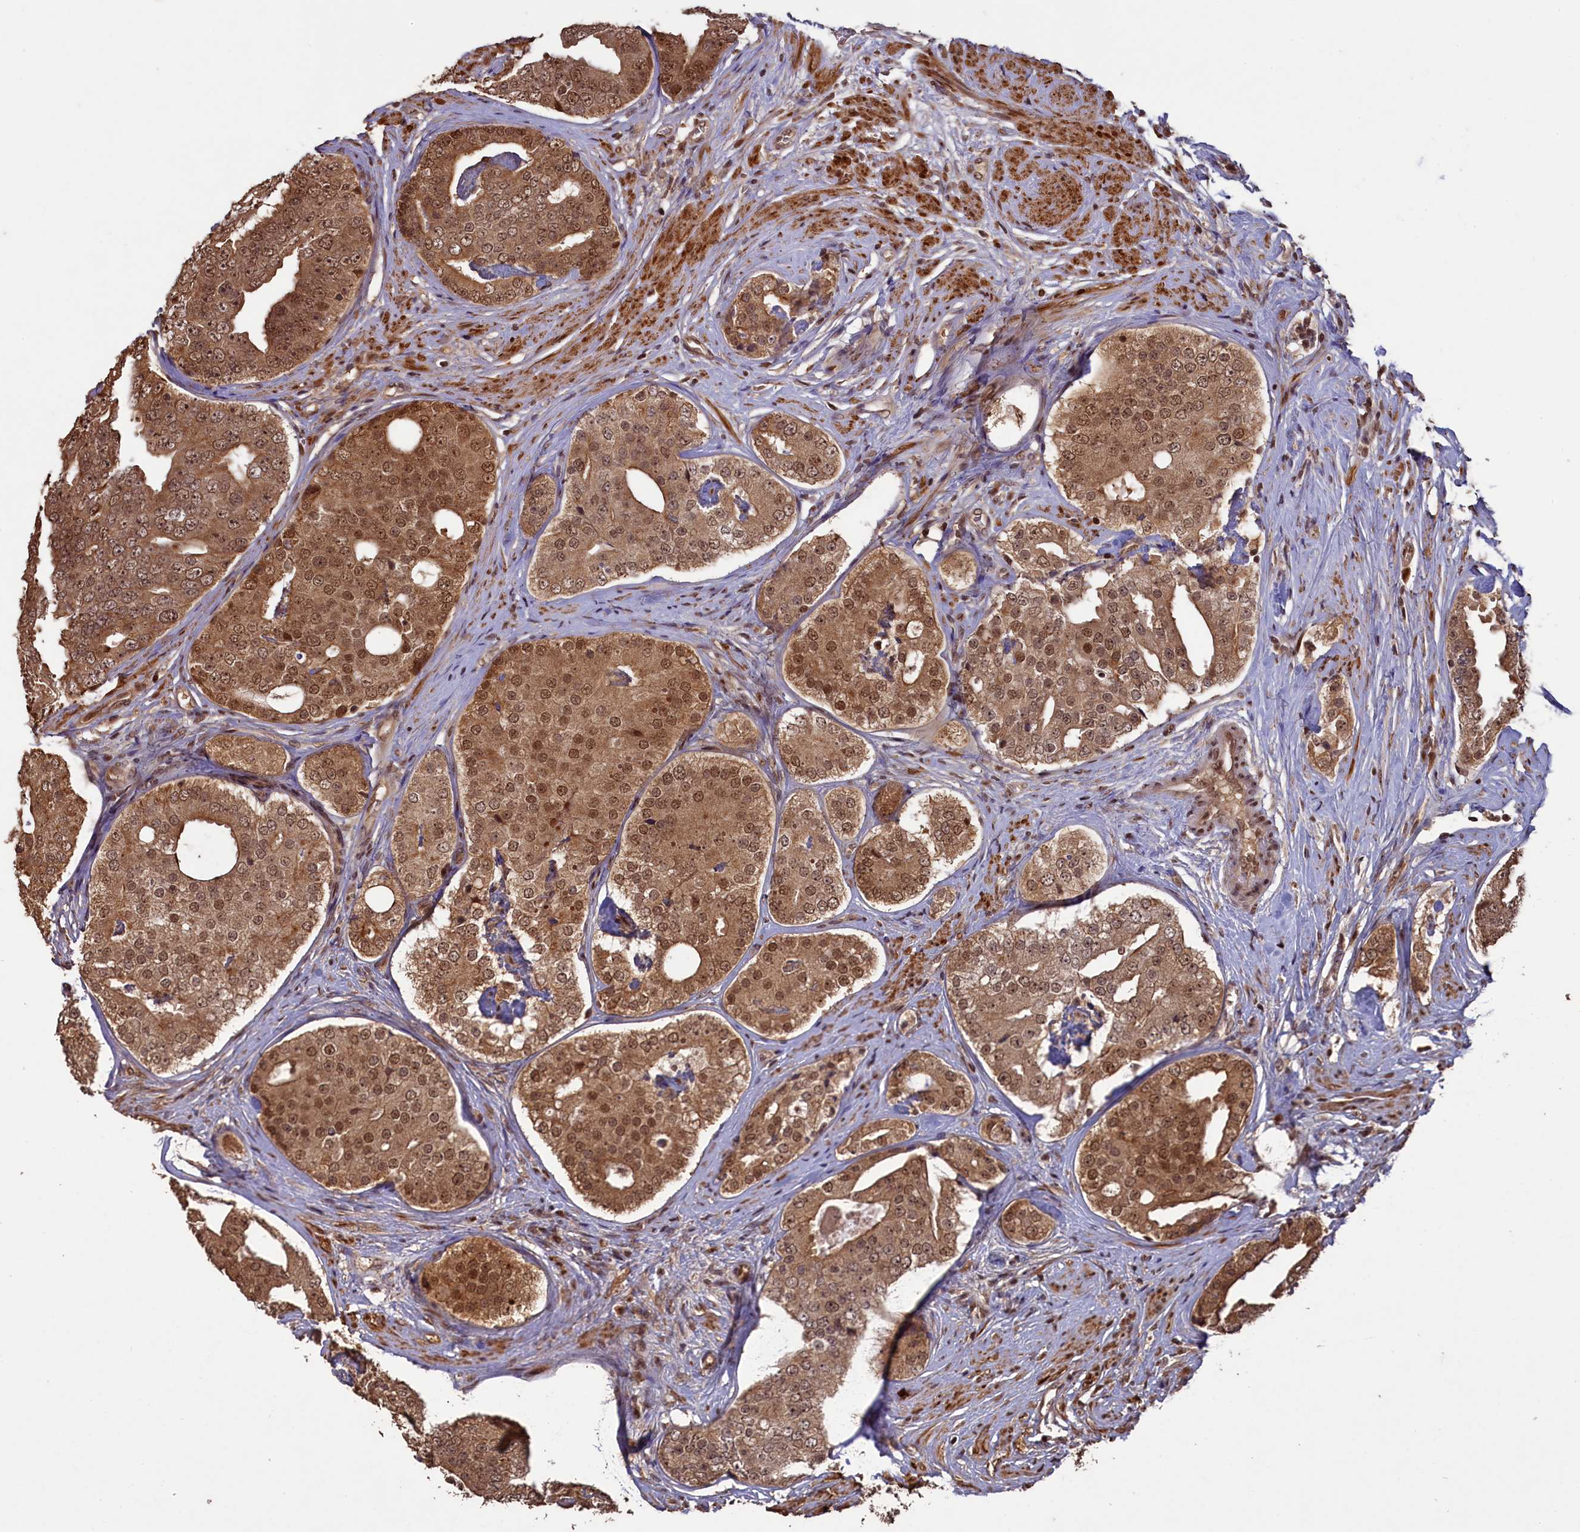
{"staining": {"intensity": "moderate", "quantity": ">75%", "location": "cytoplasmic/membranous,nuclear"}, "tissue": "prostate cancer", "cell_type": "Tumor cells", "image_type": "cancer", "snomed": [{"axis": "morphology", "description": "Adenocarcinoma, High grade"}, {"axis": "topography", "description": "Prostate"}], "caption": "This histopathology image demonstrates immunohistochemistry staining of prostate cancer (adenocarcinoma (high-grade)), with medium moderate cytoplasmic/membranous and nuclear staining in about >75% of tumor cells.", "gene": "NAE1", "patient": {"sex": "male", "age": 56}}